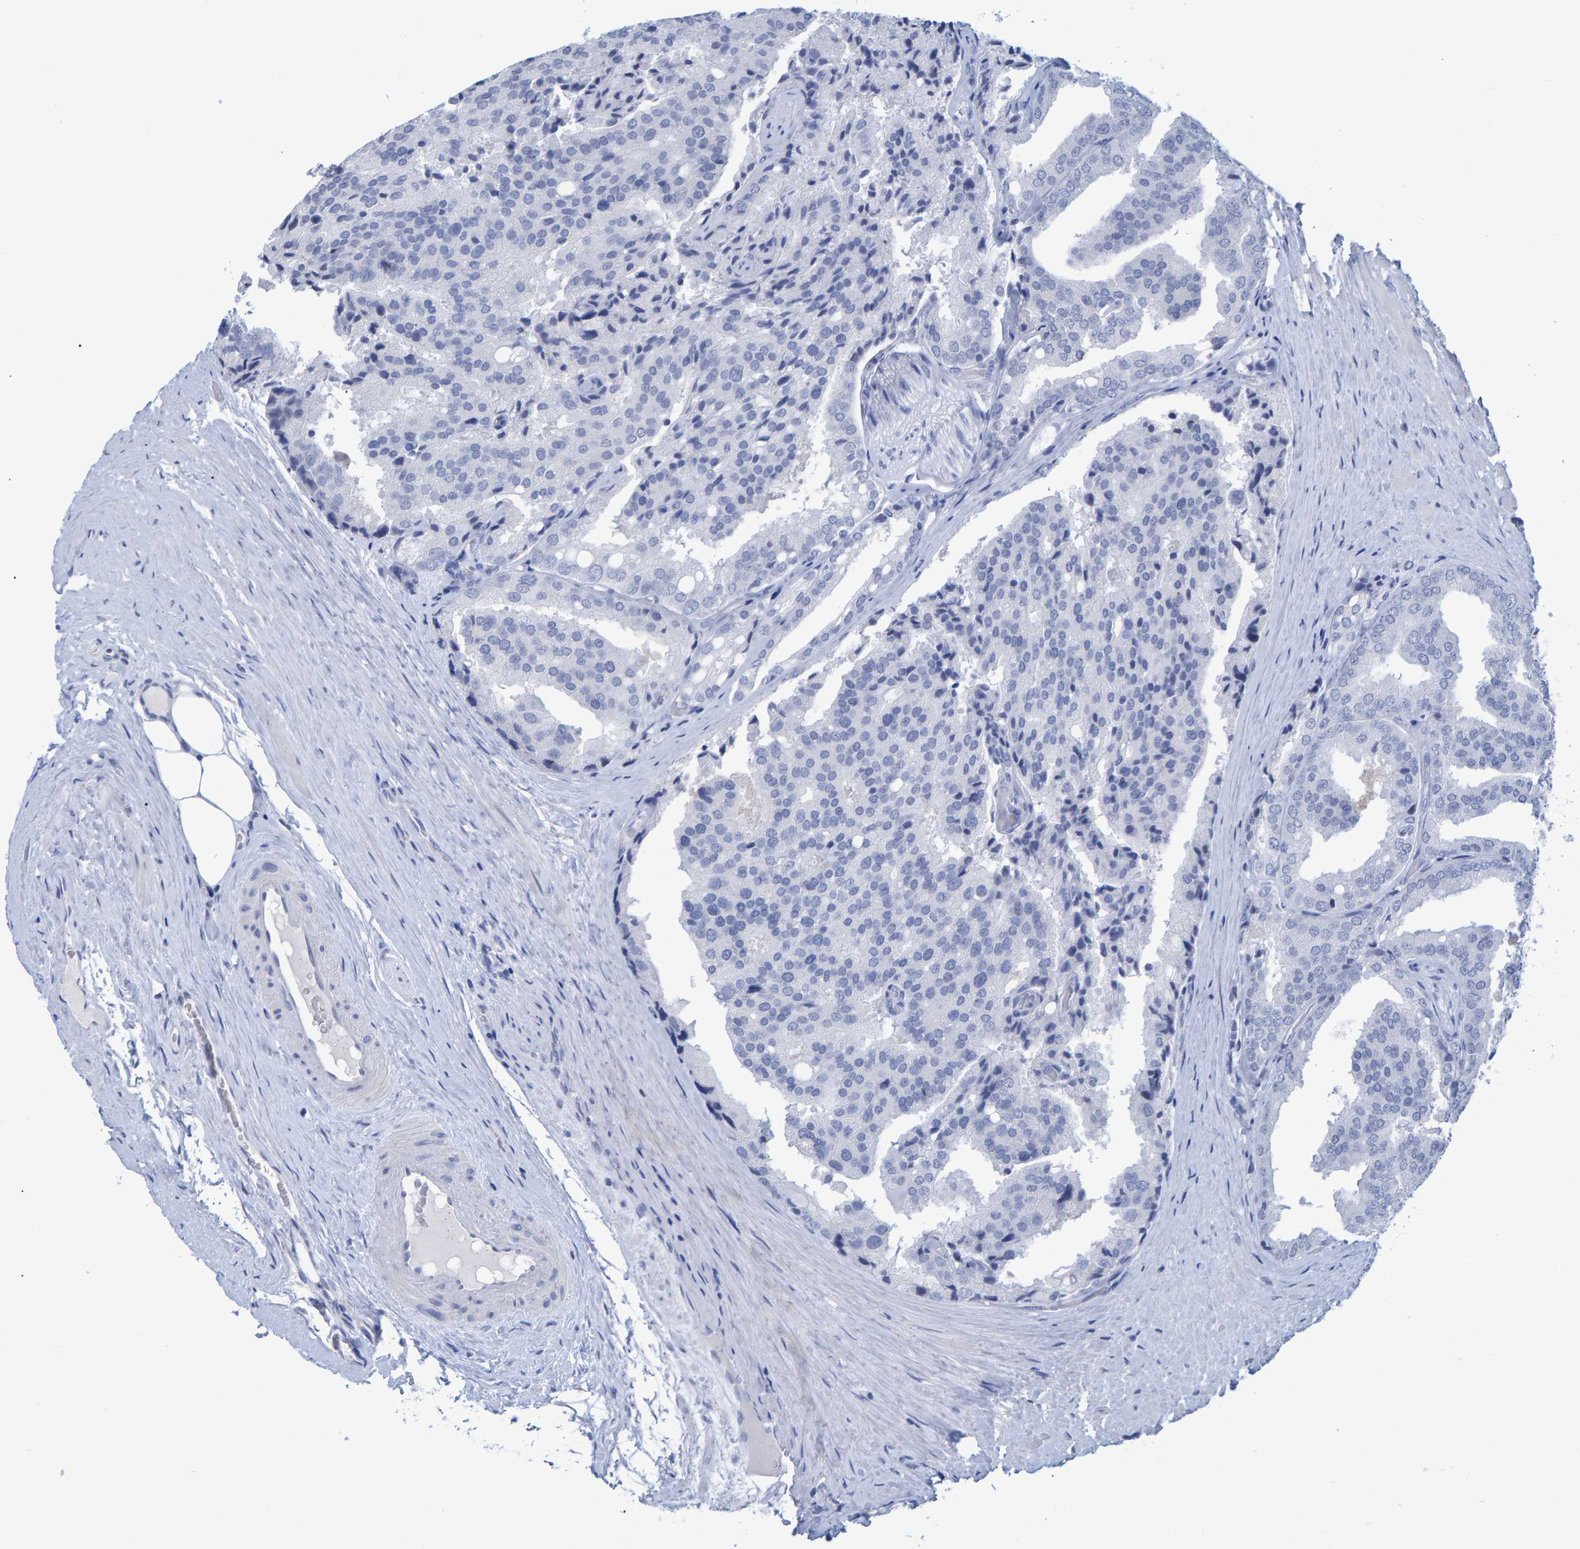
{"staining": {"intensity": "negative", "quantity": "none", "location": "none"}, "tissue": "prostate cancer", "cell_type": "Tumor cells", "image_type": "cancer", "snomed": [{"axis": "morphology", "description": "Adenocarcinoma, High grade"}, {"axis": "topography", "description": "Prostate"}], "caption": "Immunohistochemistry (IHC) of human prostate cancer (adenocarcinoma (high-grade)) shows no positivity in tumor cells.", "gene": "PROCA1", "patient": {"sex": "male", "age": 50}}